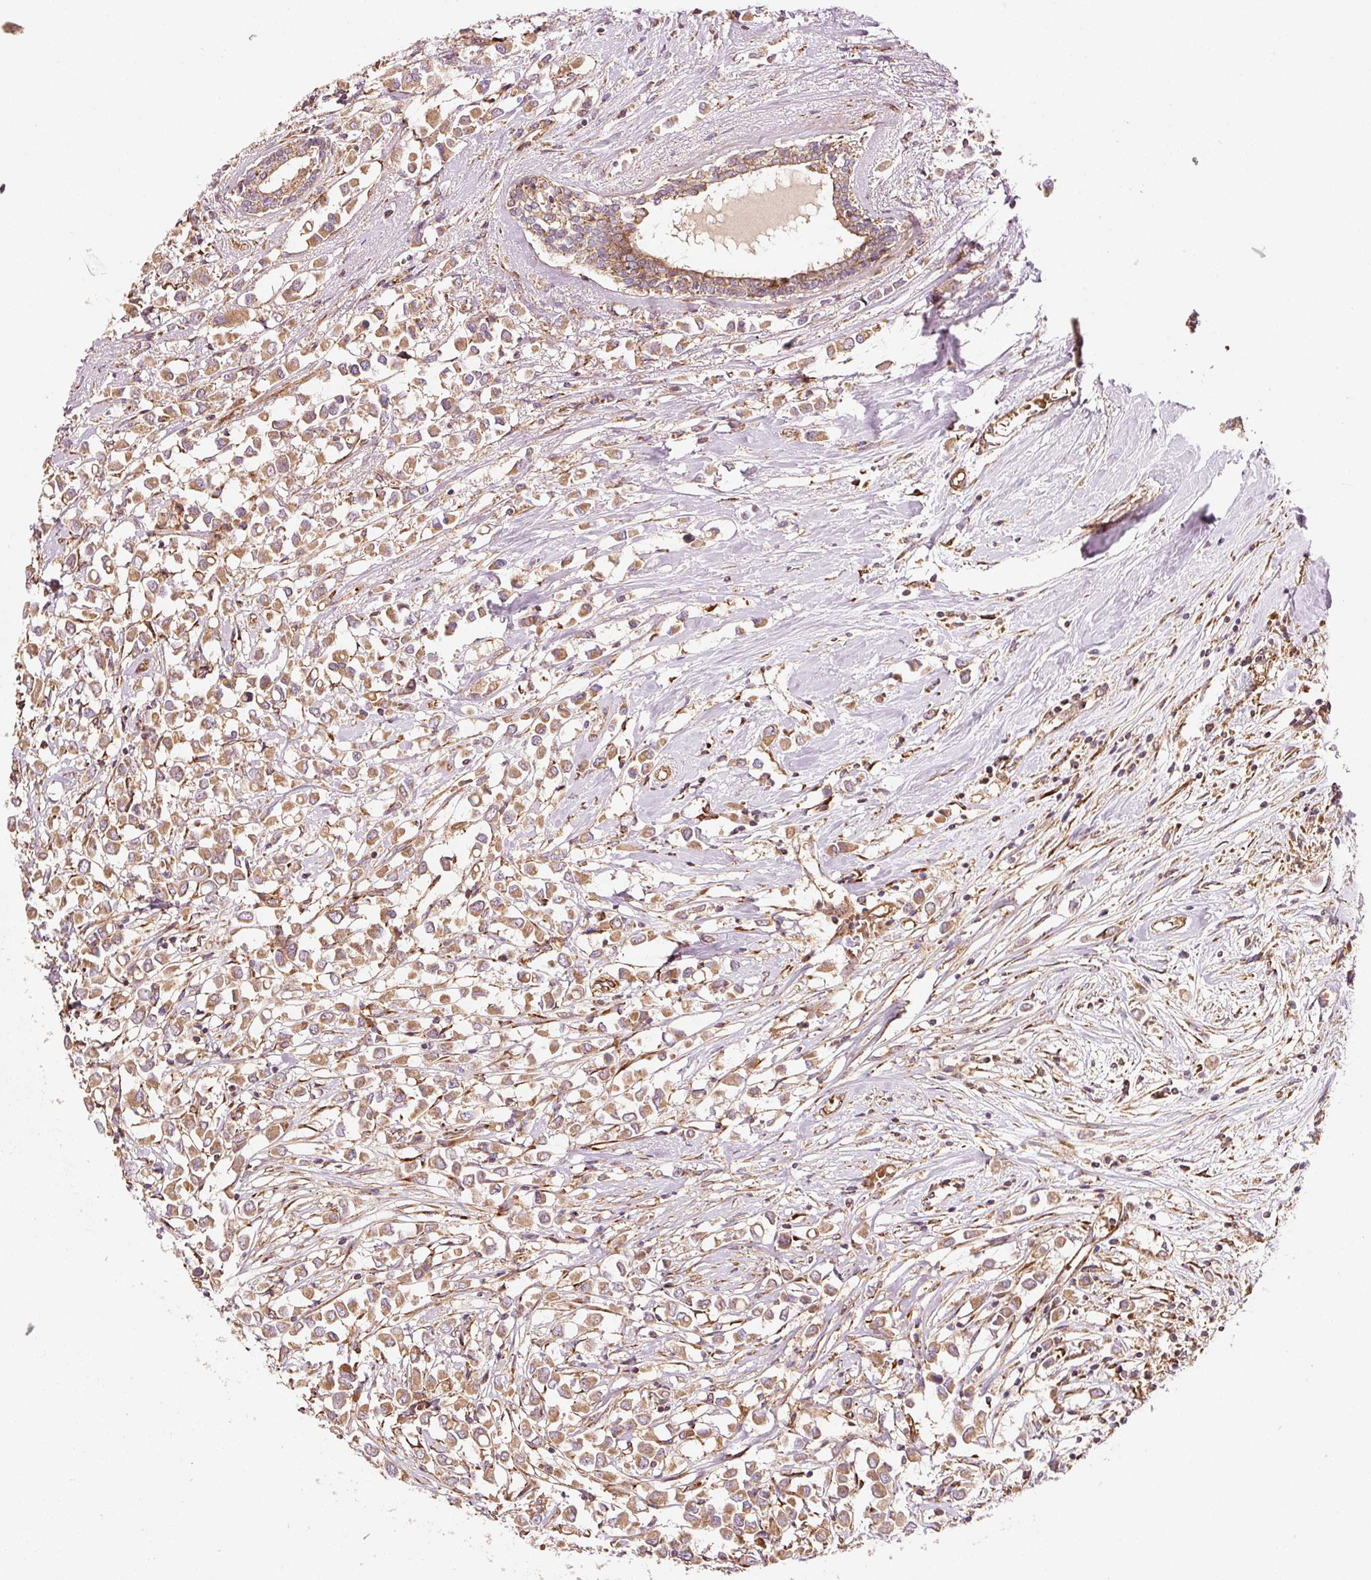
{"staining": {"intensity": "moderate", "quantity": ">75%", "location": "cytoplasmic/membranous"}, "tissue": "breast cancer", "cell_type": "Tumor cells", "image_type": "cancer", "snomed": [{"axis": "morphology", "description": "Duct carcinoma"}, {"axis": "topography", "description": "Breast"}], "caption": "About >75% of tumor cells in breast cancer show moderate cytoplasmic/membranous protein expression as visualized by brown immunohistochemical staining.", "gene": "ISCU", "patient": {"sex": "female", "age": 61}}